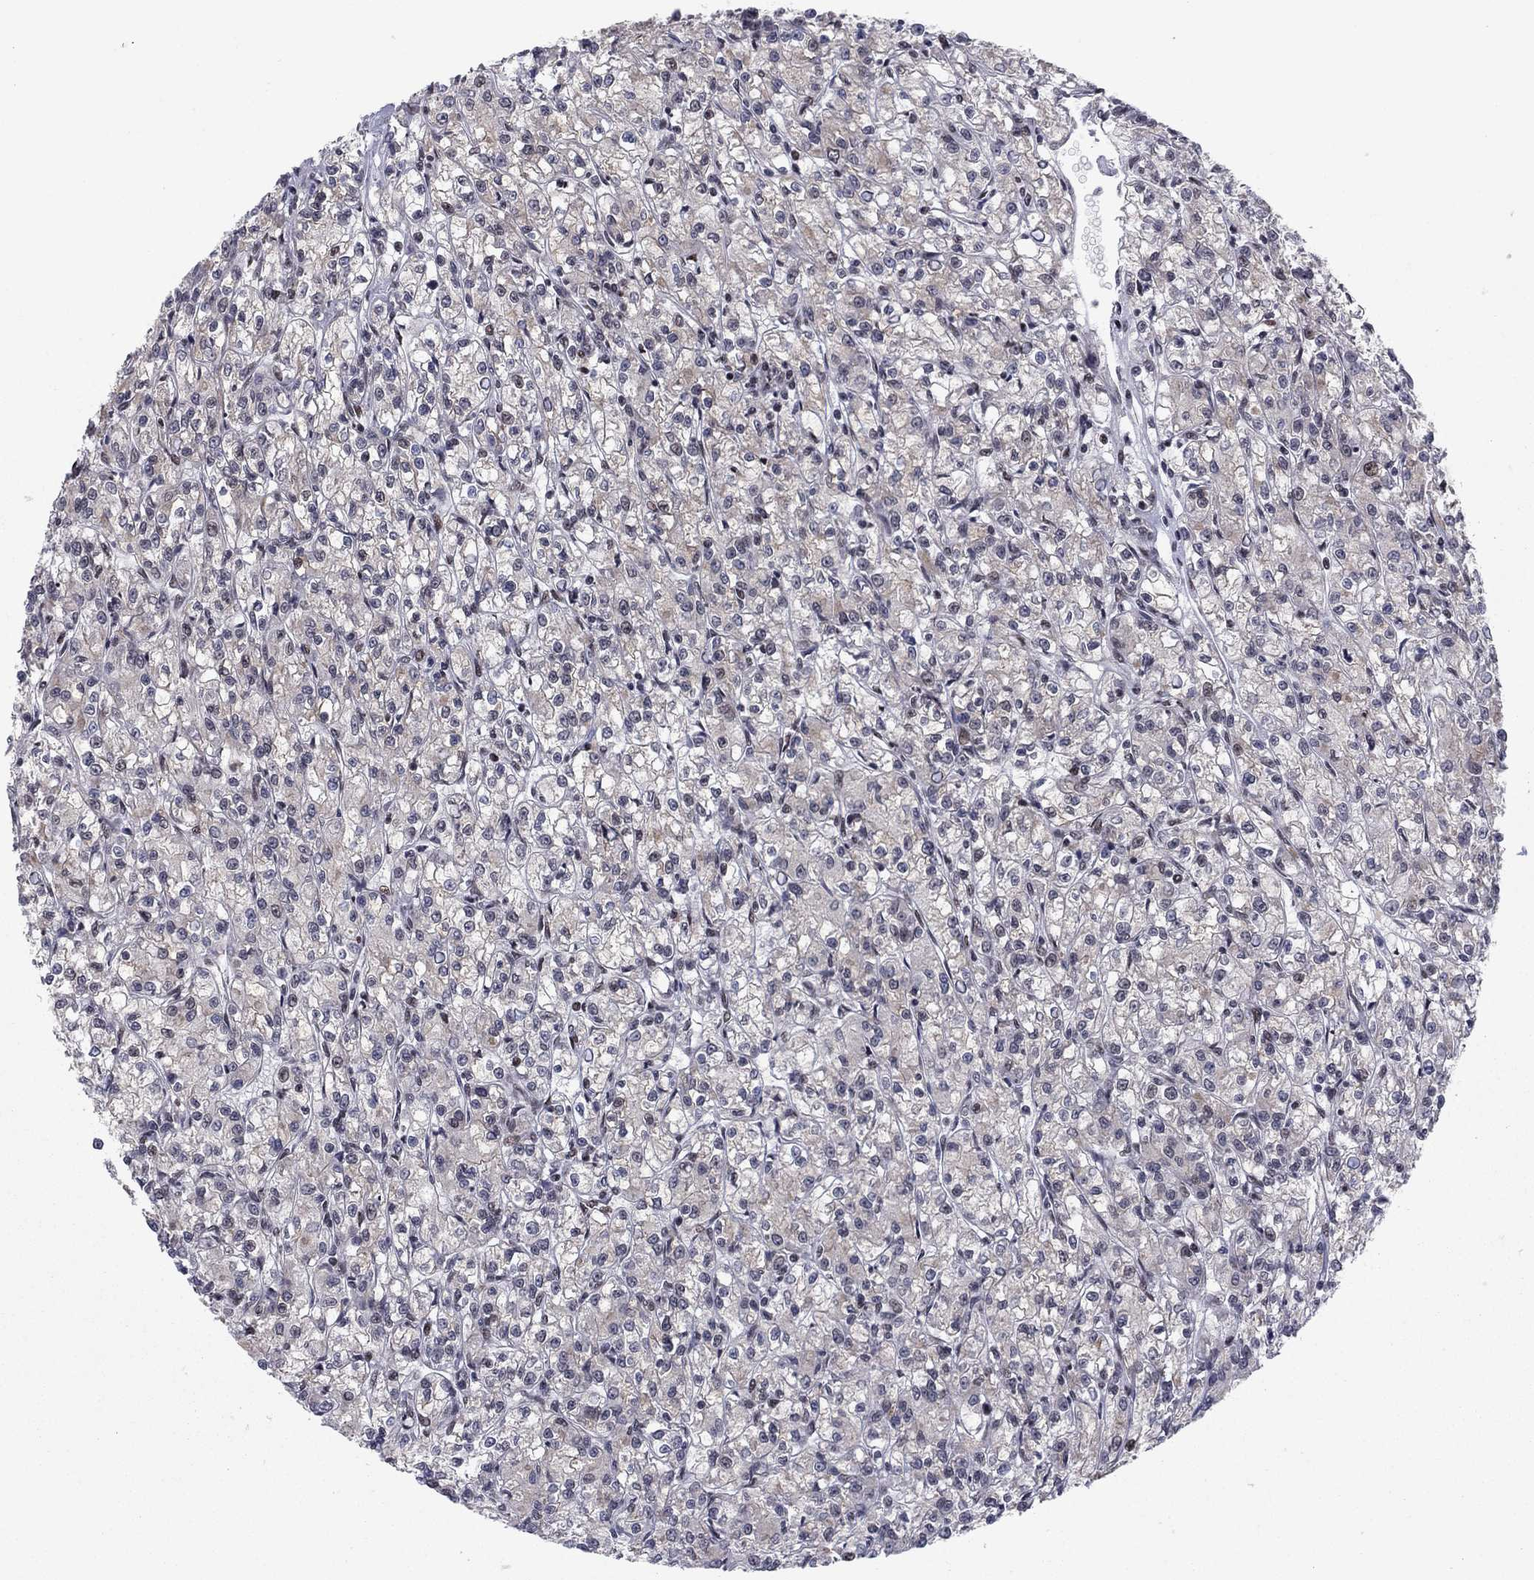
{"staining": {"intensity": "strong", "quantity": "<25%", "location": "nuclear"}, "tissue": "renal cancer", "cell_type": "Tumor cells", "image_type": "cancer", "snomed": [{"axis": "morphology", "description": "Adenocarcinoma, NOS"}, {"axis": "topography", "description": "Kidney"}], "caption": "Approximately <25% of tumor cells in human renal cancer (adenocarcinoma) exhibit strong nuclear protein staining as visualized by brown immunohistochemical staining.", "gene": "USP54", "patient": {"sex": "female", "age": 59}}